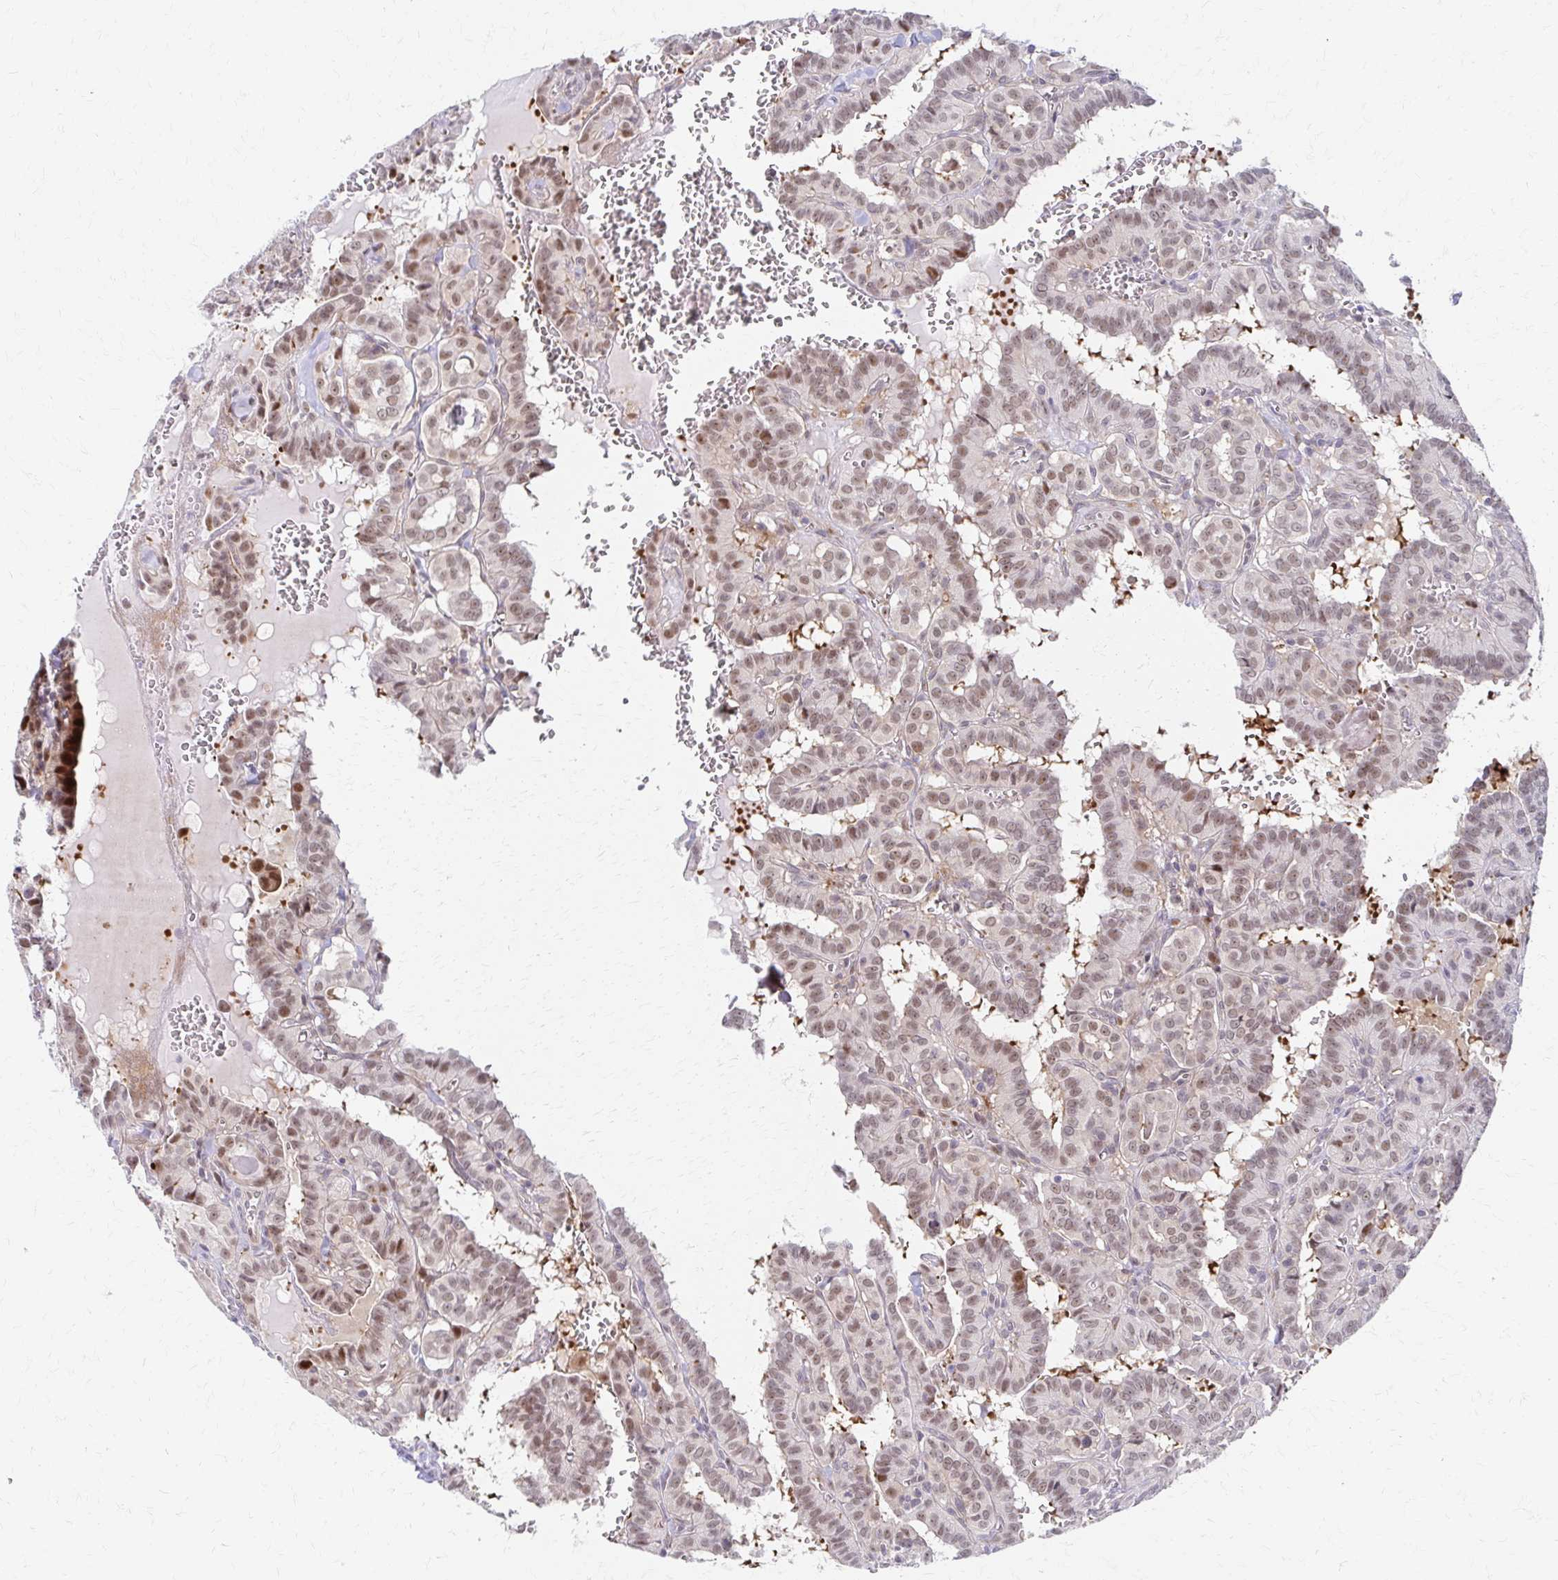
{"staining": {"intensity": "weak", "quantity": ">75%", "location": "nuclear"}, "tissue": "thyroid cancer", "cell_type": "Tumor cells", "image_type": "cancer", "snomed": [{"axis": "morphology", "description": "Papillary adenocarcinoma, NOS"}, {"axis": "topography", "description": "Thyroid gland"}], "caption": "Immunohistochemistry photomicrograph of human thyroid cancer stained for a protein (brown), which demonstrates low levels of weak nuclear staining in approximately >75% of tumor cells.", "gene": "PSMD7", "patient": {"sex": "female", "age": 21}}